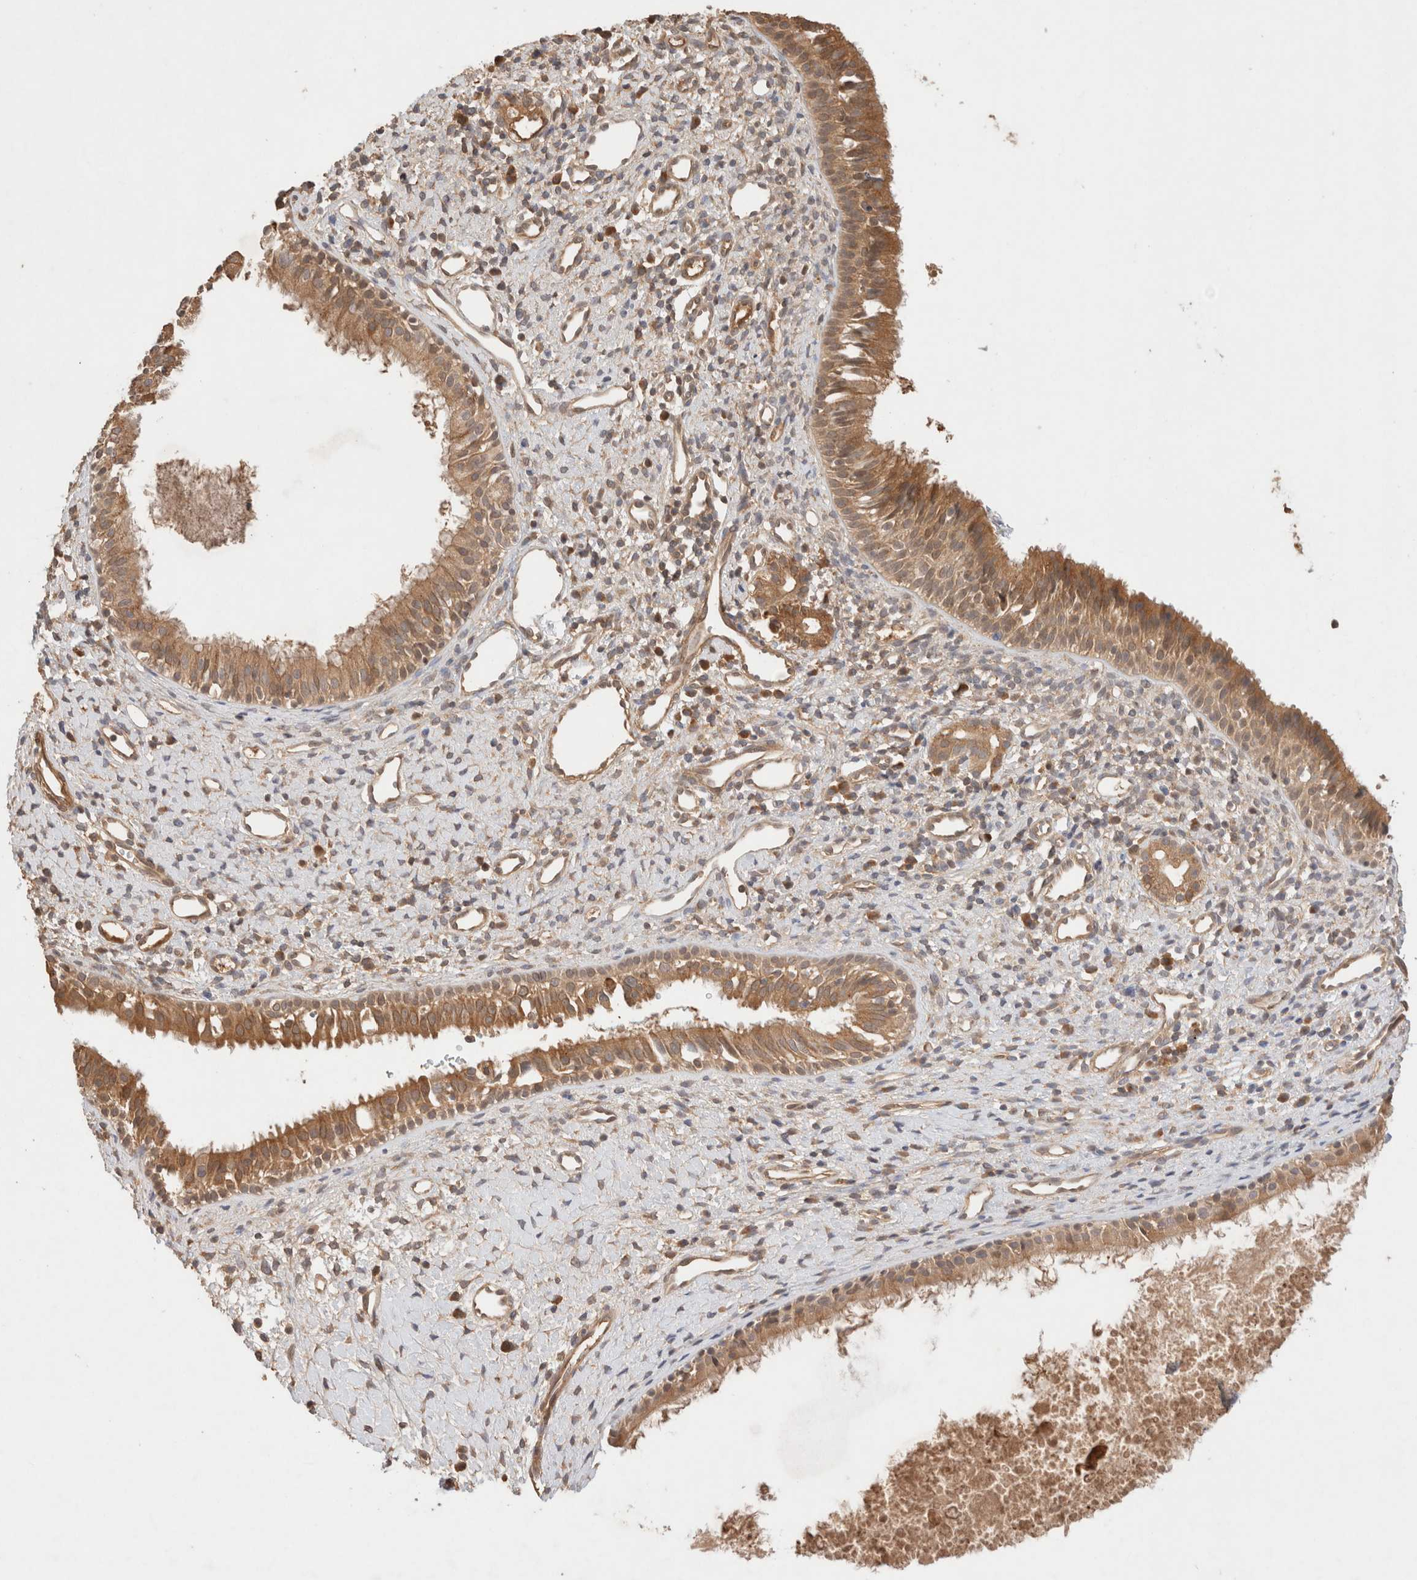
{"staining": {"intensity": "moderate", "quantity": ">75%", "location": "cytoplasmic/membranous"}, "tissue": "nasopharynx", "cell_type": "Respiratory epithelial cells", "image_type": "normal", "snomed": [{"axis": "morphology", "description": "Normal tissue, NOS"}, {"axis": "topography", "description": "Nasopharynx"}], "caption": "High-power microscopy captured an immunohistochemistry photomicrograph of unremarkable nasopharynx, revealing moderate cytoplasmic/membranous staining in about >75% of respiratory epithelial cells.", "gene": "CARNMT1", "patient": {"sex": "male", "age": 22}}